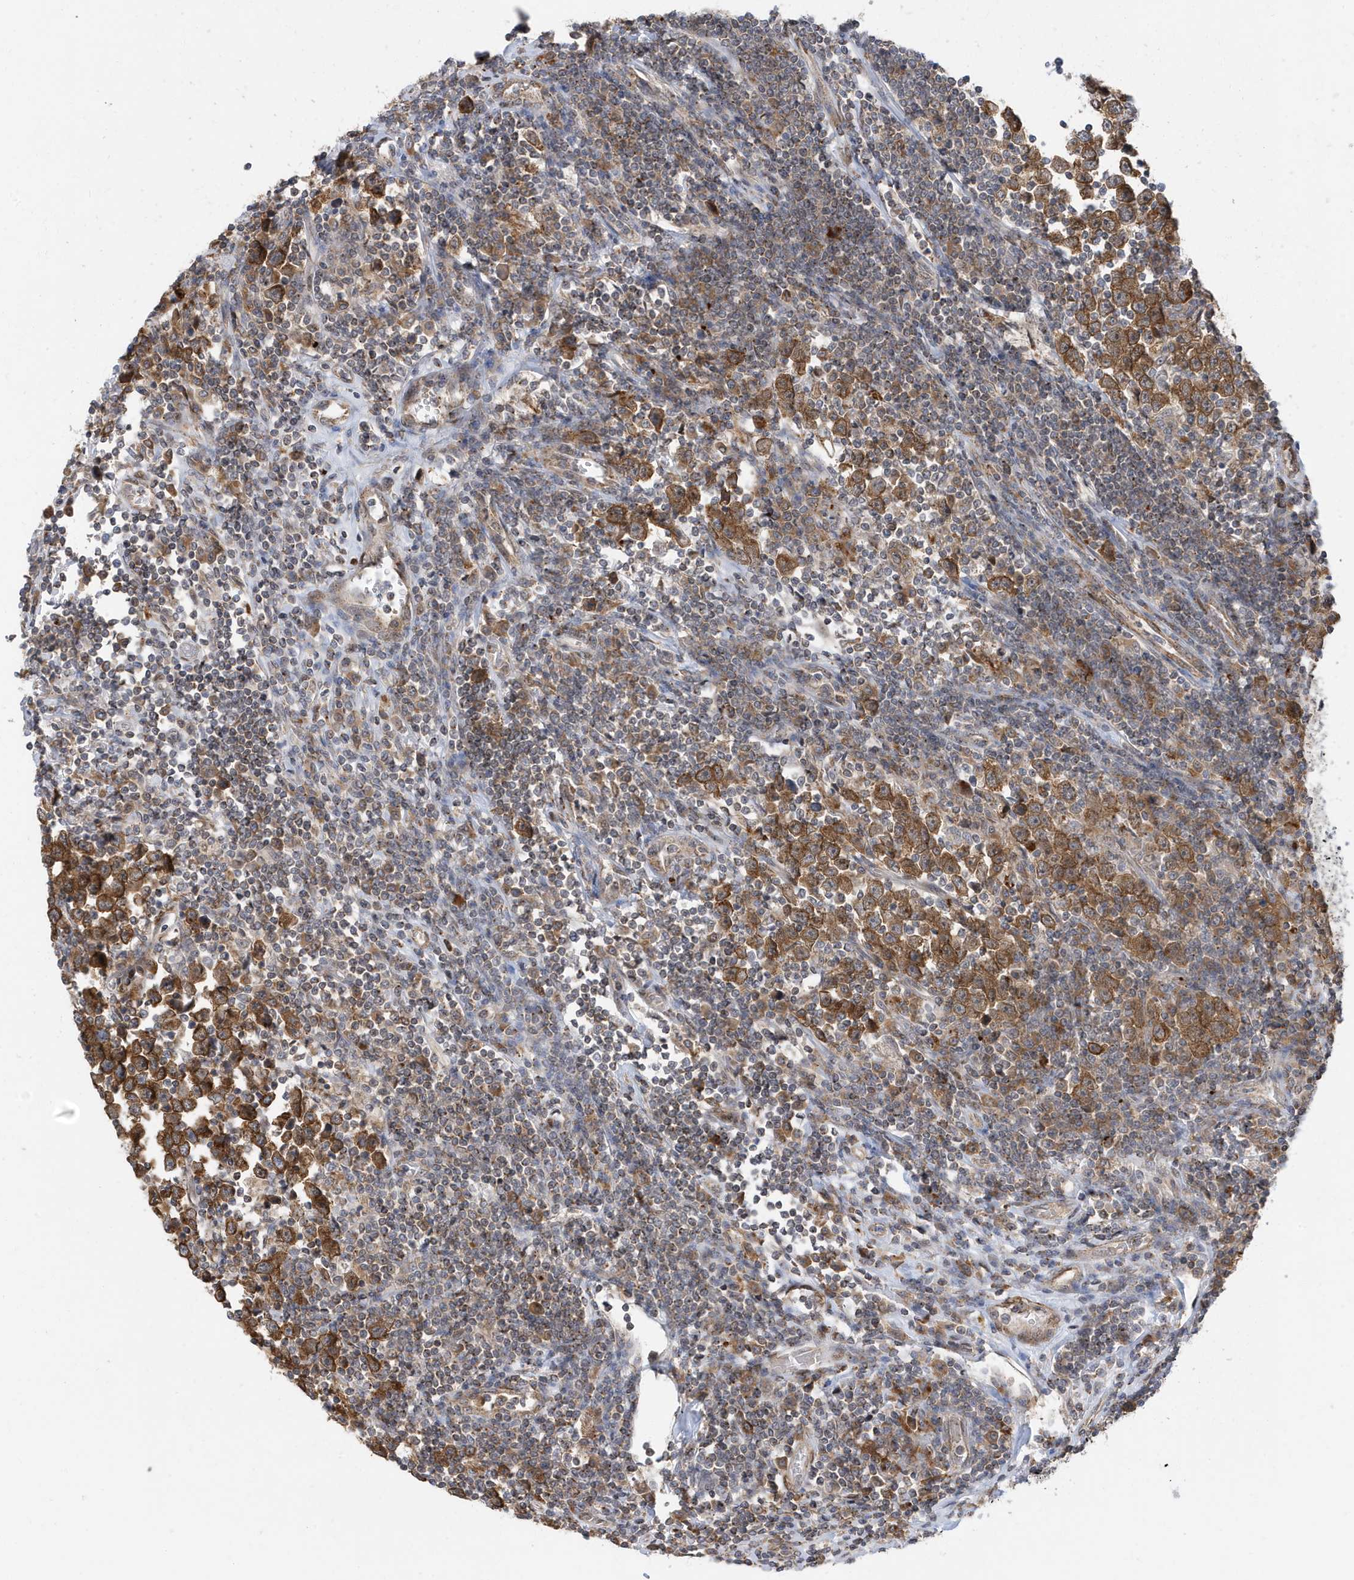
{"staining": {"intensity": "moderate", "quantity": ">75%", "location": "cytoplasmic/membranous"}, "tissue": "testis cancer", "cell_type": "Tumor cells", "image_type": "cancer", "snomed": [{"axis": "morphology", "description": "Normal tissue, NOS"}, {"axis": "morphology", "description": "Seminoma, NOS"}, {"axis": "topography", "description": "Testis"}], "caption": "This is a photomicrograph of immunohistochemistry (IHC) staining of seminoma (testis), which shows moderate staining in the cytoplasmic/membranous of tumor cells.", "gene": "ZNF507", "patient": {"sex": "male", "age": 43}}